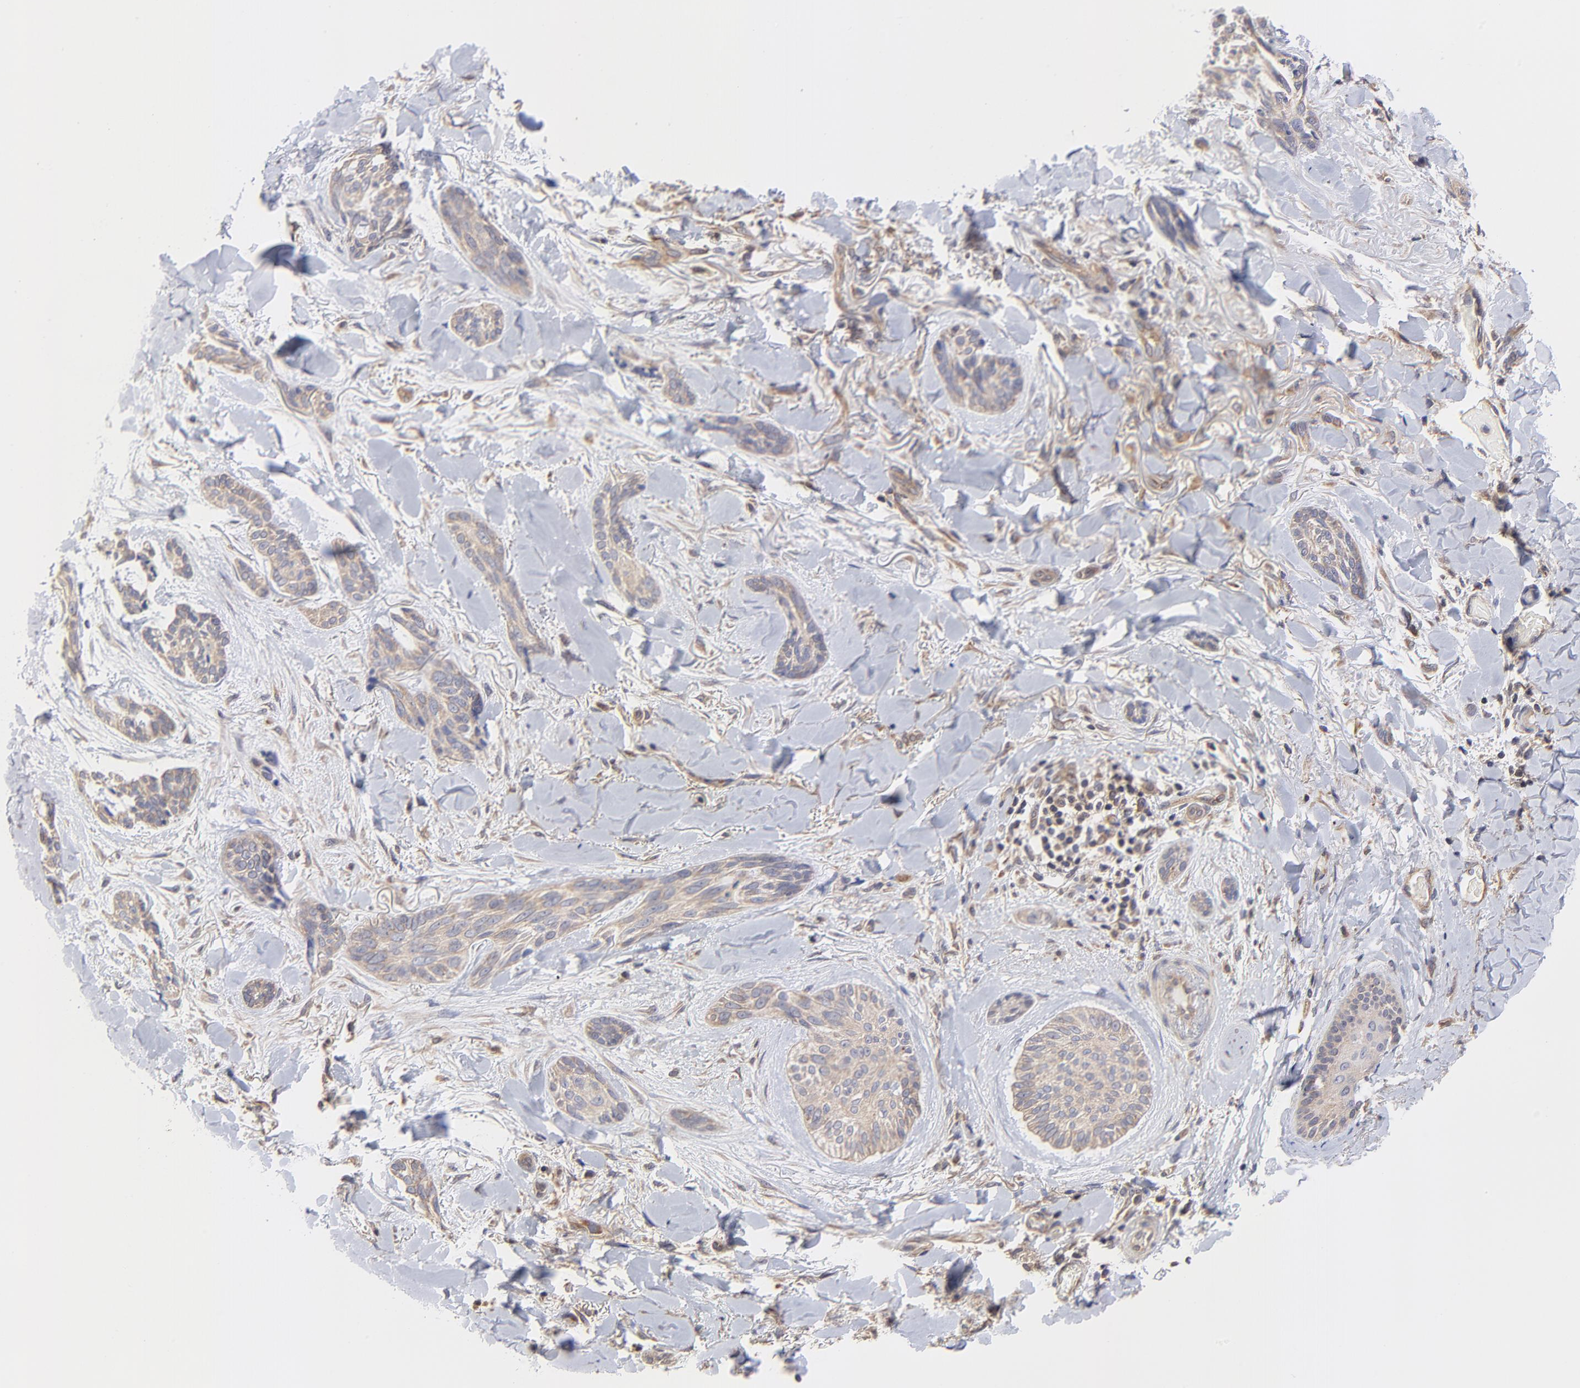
{"staining": {"intensity": "weak", "quantity": ">75%", "location": "cytoplasmic/membranous"}, "tissue": "skin cancer", "cell_type": "Tumor cells", "image_type": "cancer", "snomed": [{"axis": "morphology", "description": "Normal tissue, NOS"}, {"axis": "morphology", "description": "Basal cell carcinoma"}, {"axis": "topography", "description": "Skin"}], "caption": "Basal cell carcinoma (skin) stained with immunohistochemistry shows weak cytoplasmic/membranous expression in approximately >75% of tumor cells.", "gene": "PCMT1", "patient": {"sex": "female", "age": 71}}